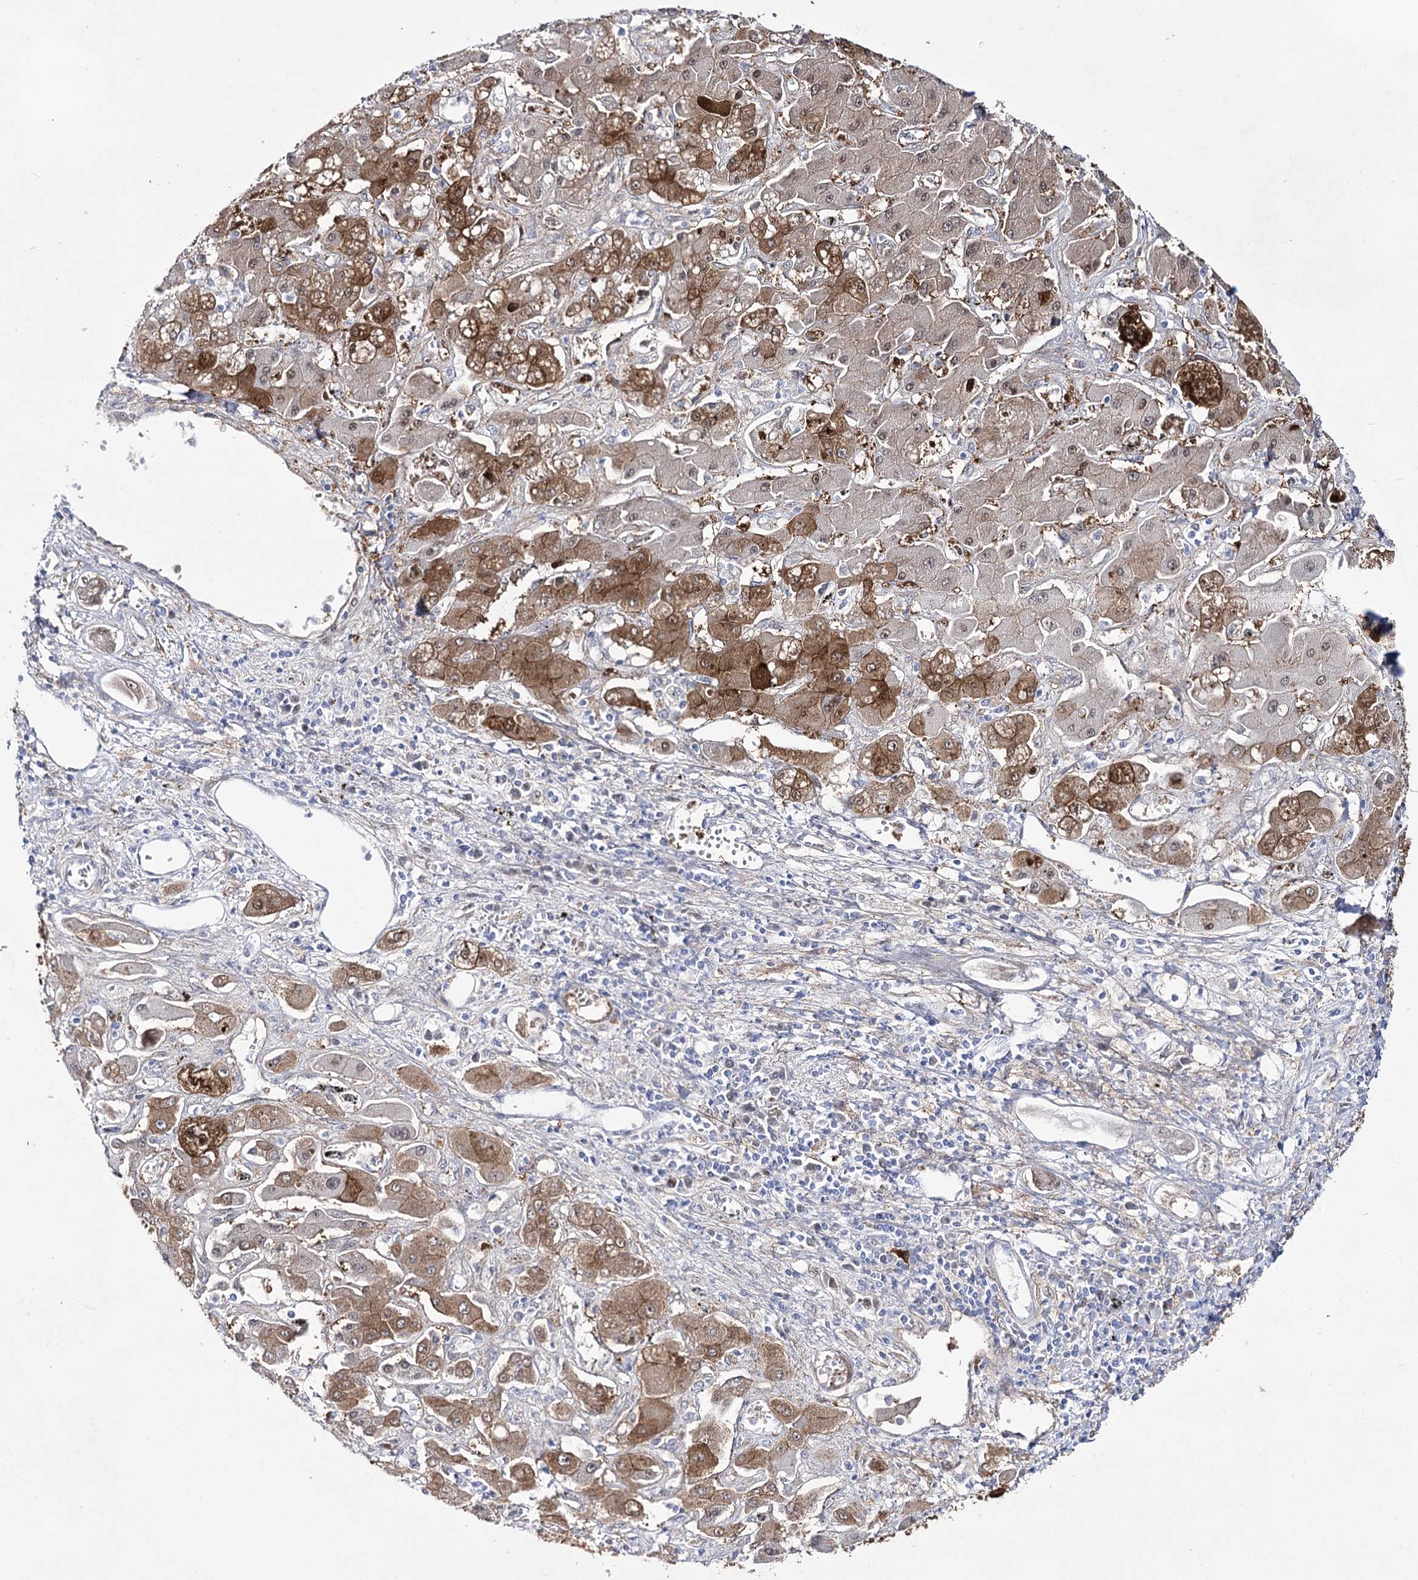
{"staining": {"intensity": "moderate", "quantity": ">75%", "location": "cytoplasmic/membranous,nuclear"}, "tissue": "liver cancer", "cell_type": "Tumor cells", "image_type": "cancer", "snomed": [{"axis": "morphology", "description": "Cholangiocarcinoma"}, {"axis": "topography", "description": "Liver"}], "caption": "Moderate cytoplasmic/membranous and nuclear staining is present in approximately >75% of tumor cells in liver cholangiocarcinoma.", "gene": "UGDH", "patient": {"sex": "male", "age": 67}}